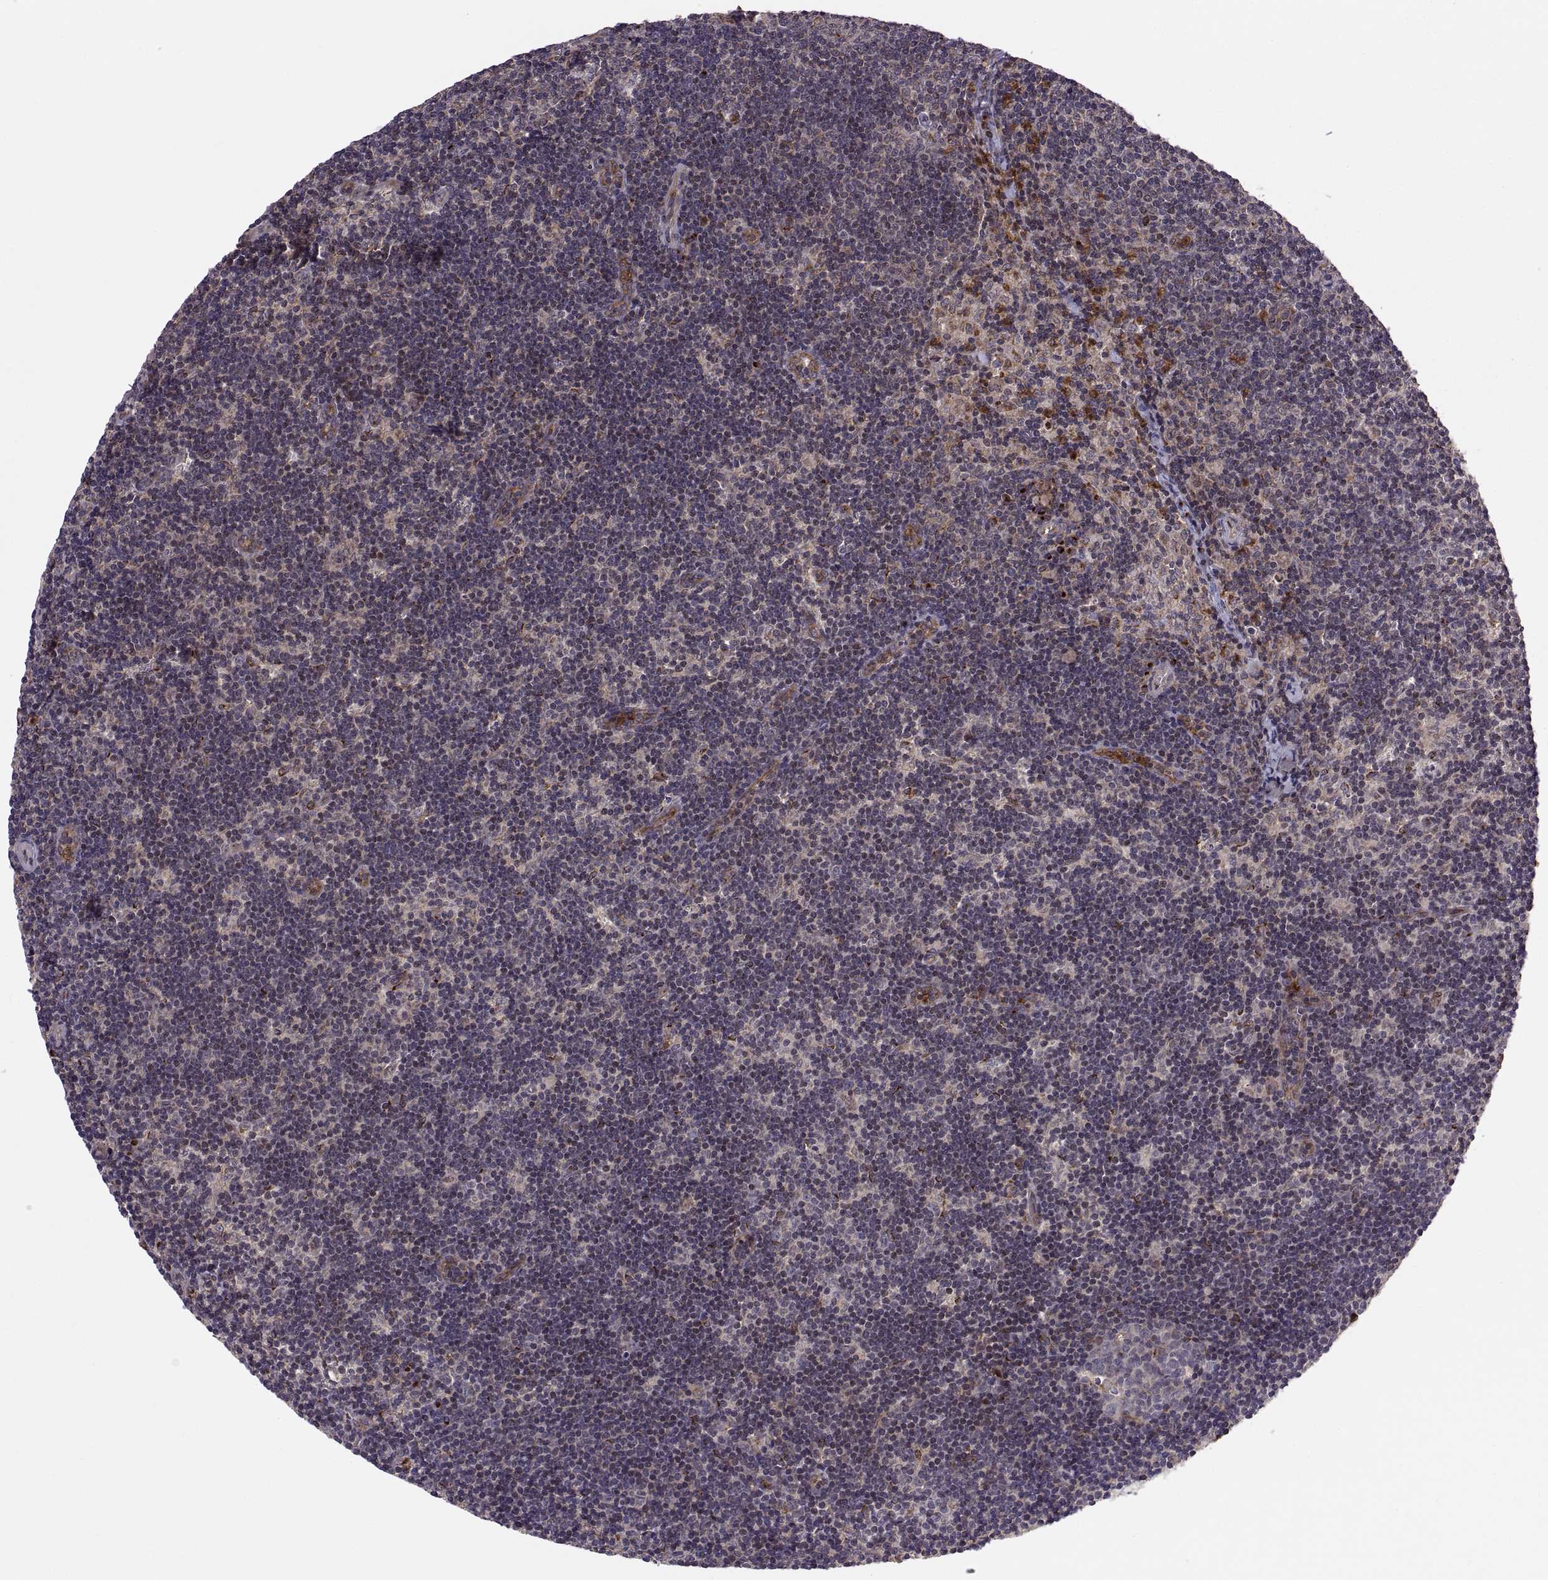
{"staining": {"intensity": "negative", "quantity": "none", "location": "none"}, "tissue": "lymph node", "cell_type": "Germinal center cells", "image_type": "normal", "snomed": [{"axis": "morphology", "description": "Normal tissue, NOS"}, {"axis": "topography", "description": "Lymph node"}], "caption": "An immunohistochemistry (IHC) image of normal lymph node is shown. There is no staining in germinal center cells of lymph node.", "gene": "TESC", "patient": {"sex": "female", "age": 34}}